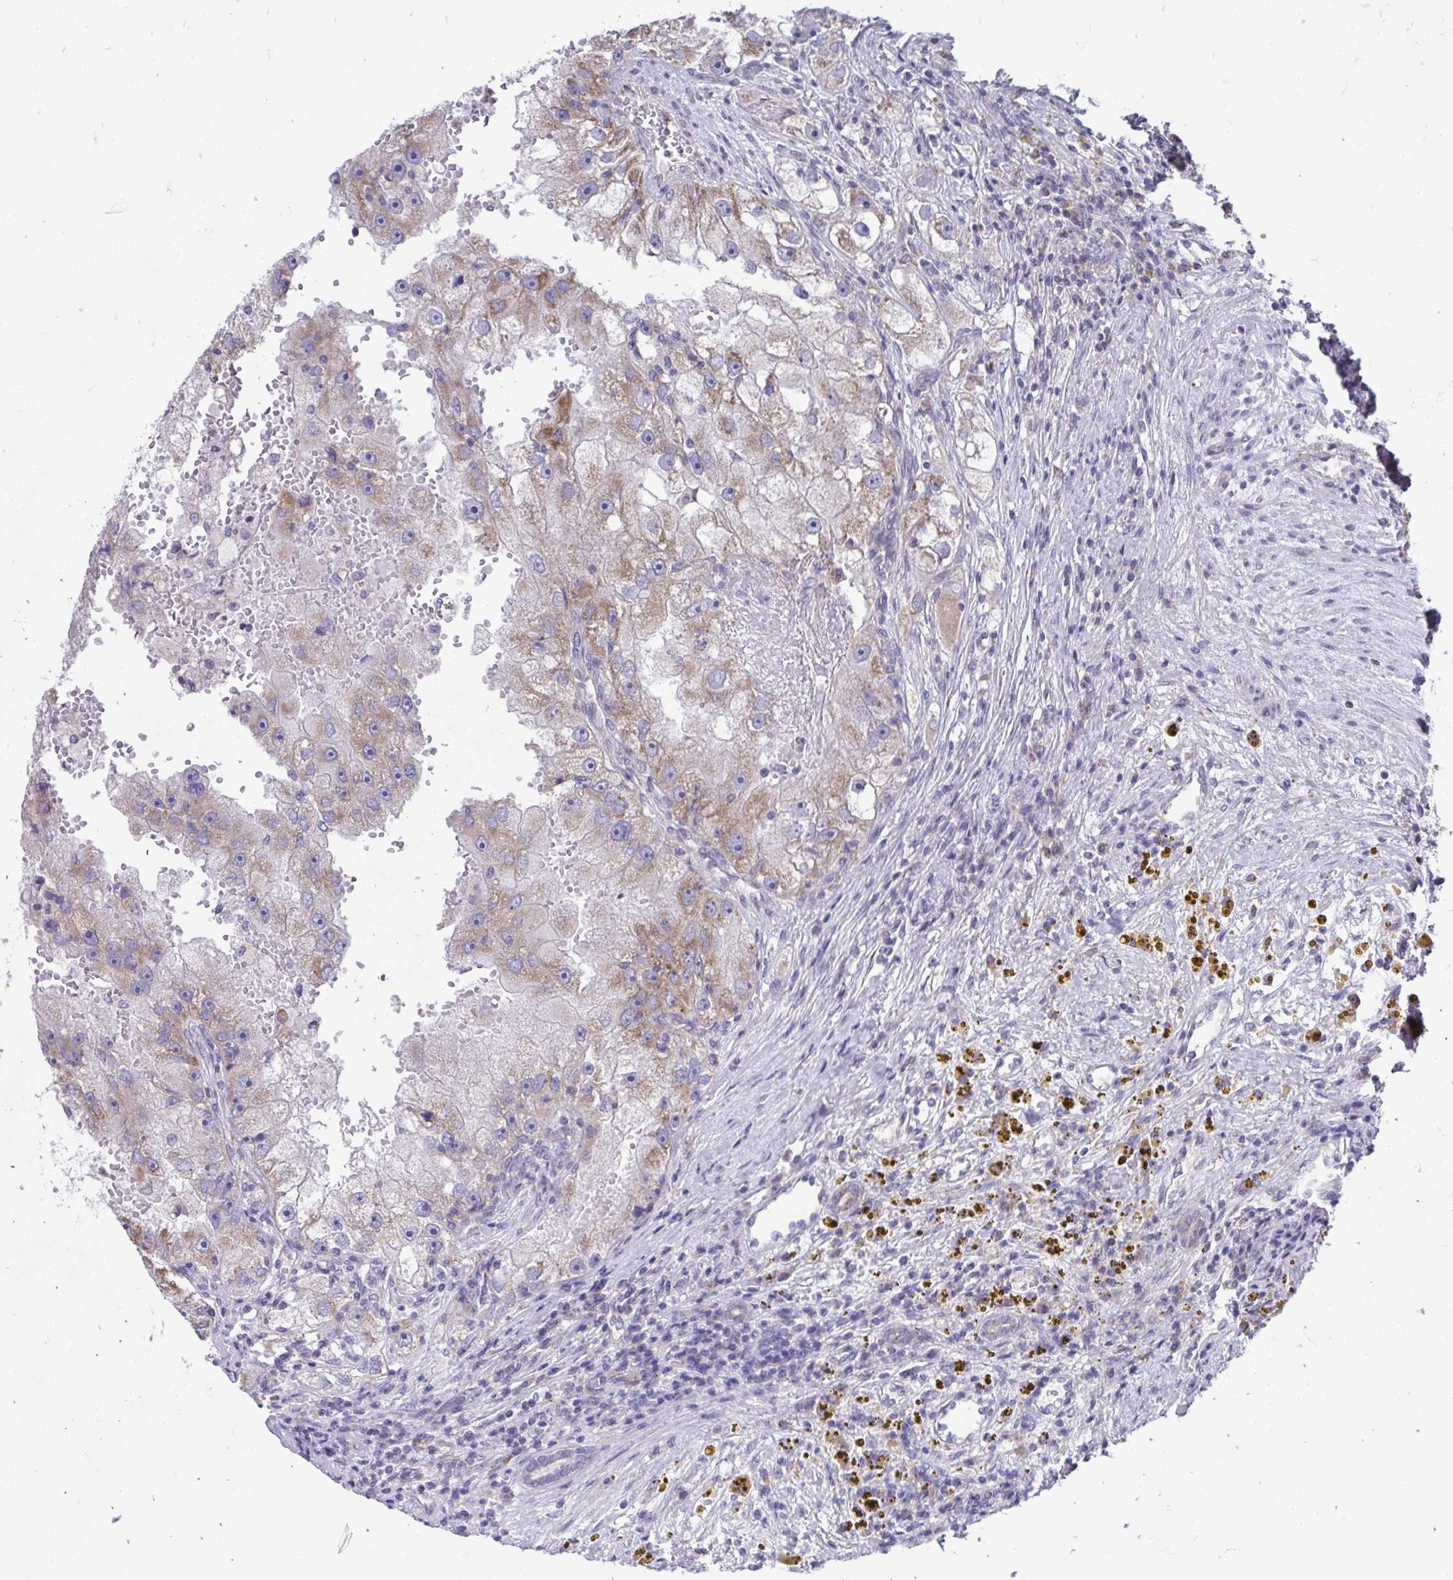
{"staining": {"intensity": "moderate", "quantity": "25%-75%", "location": "cytoplasmic/membranous"}, "tissue": "renal cancer", "cell_type": "Tumor cells", "image_type": "cancer", "snomed": [{"axis": "morphology", "description": "Adenocarcinoma, NOS"}, {"axis": "topography", "description": "Kidney"}], "caption": "Immunohistochemistry (IHC) of human renal cancer (adenocarcinoma) exhibits medium levels of moderate cytoplasmic/membranous positivity in approximately 25%-75% of tumor cells. (Brightfield microscopy of DAB IHC at high magnification).", "gene": "LINGO4", "patient": {"sex": "male", "age": 63}}